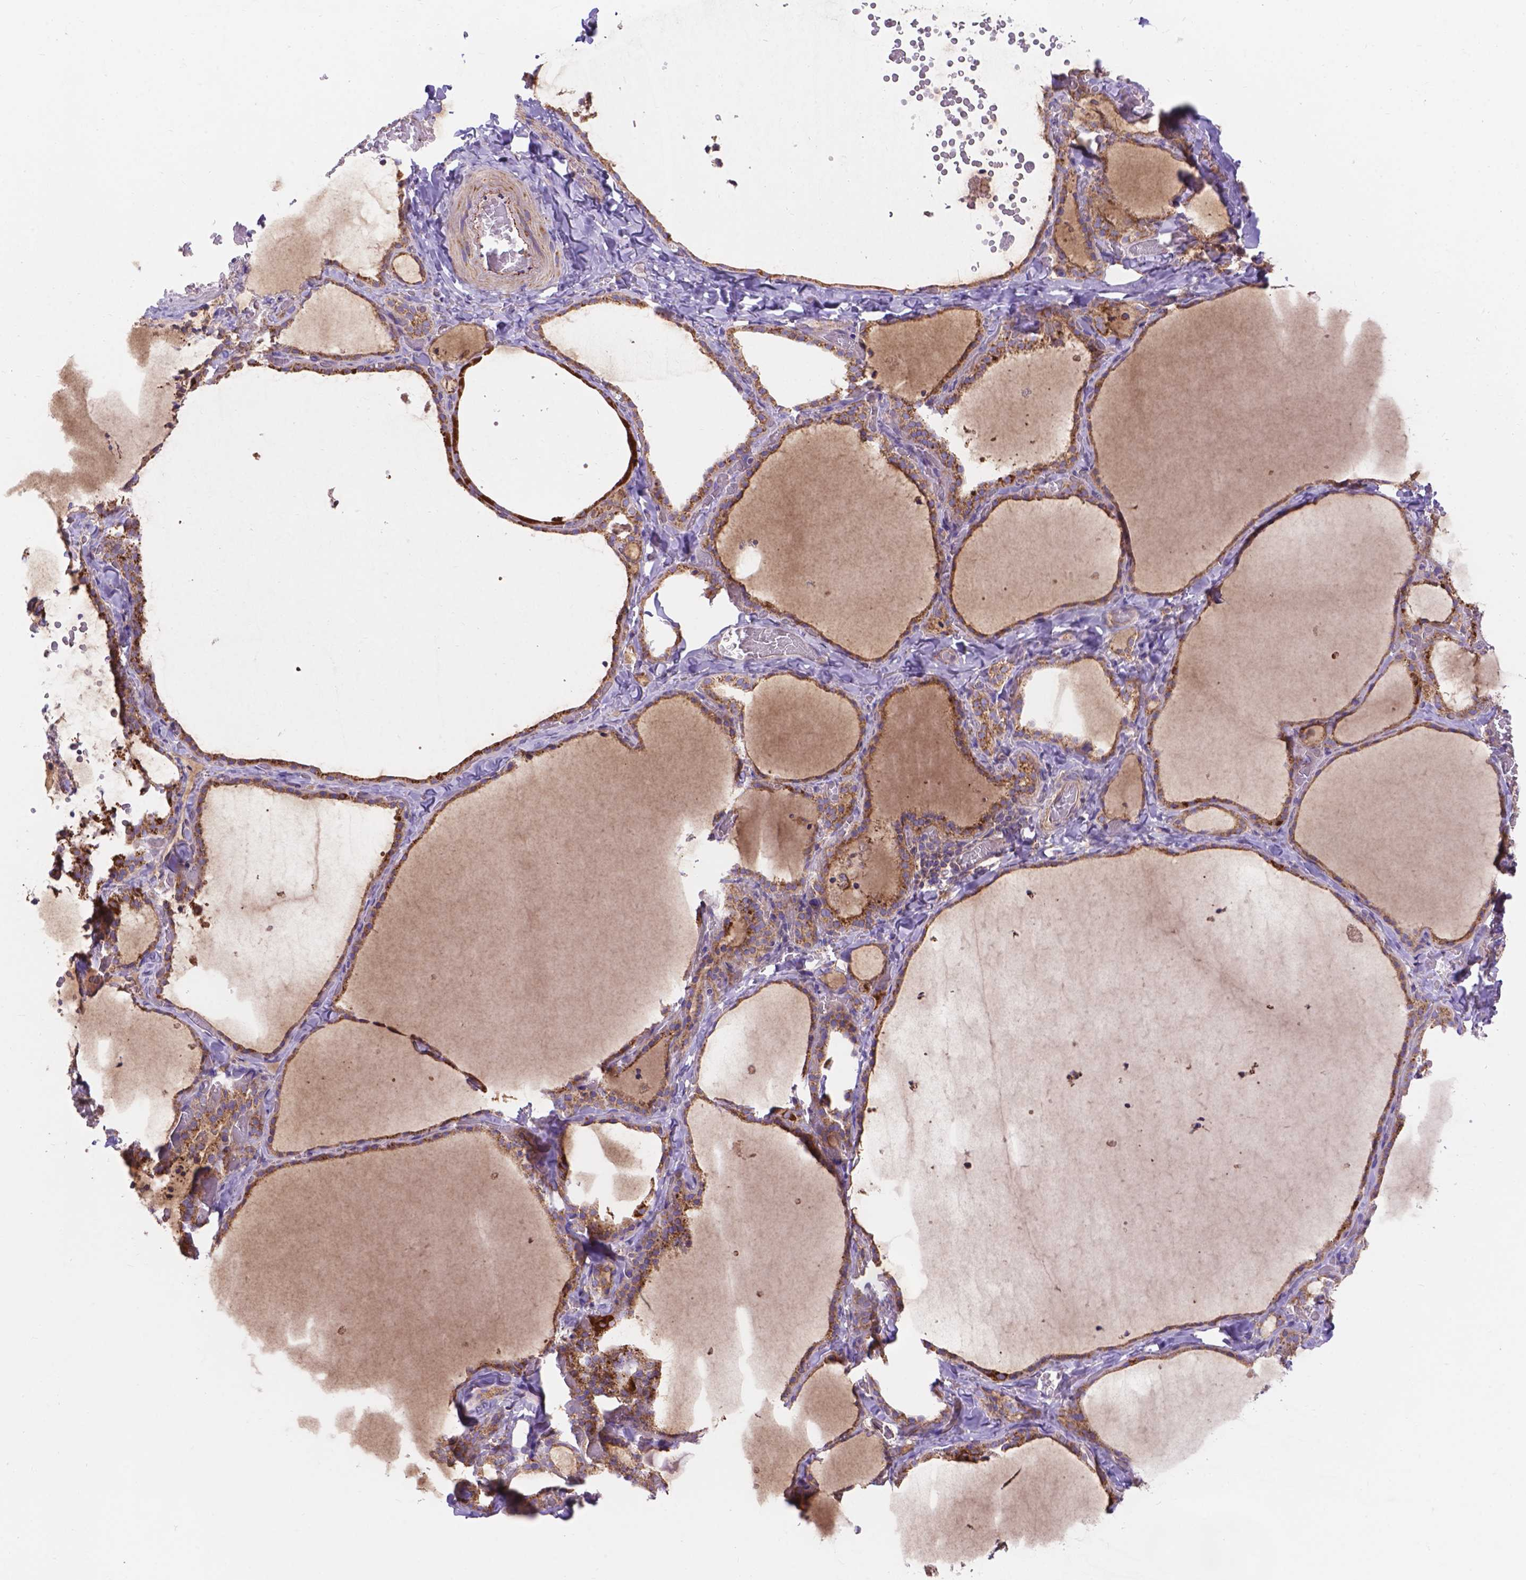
{"staining": {"intensity": "moderate", "quantity": ">75%", "location": "cytoplasmic/membranous"}, "tissue": "thyroid gland", "cell_type": "Glandular cells", "image_type": "normal", "snomed": [{"axis": "morphology", "description": "Normal tissue, NOS"}, {"axis": "topography", "description": "Thyroid gland"}], "caption": "Brown immunohistochemical staining in benign thyroid gland reveals moderate cytoplasmic/membranous expression in approximately >75% of glandular cells.", "gene": "AK3", "patient": {"sex": "female", "age": 22}}